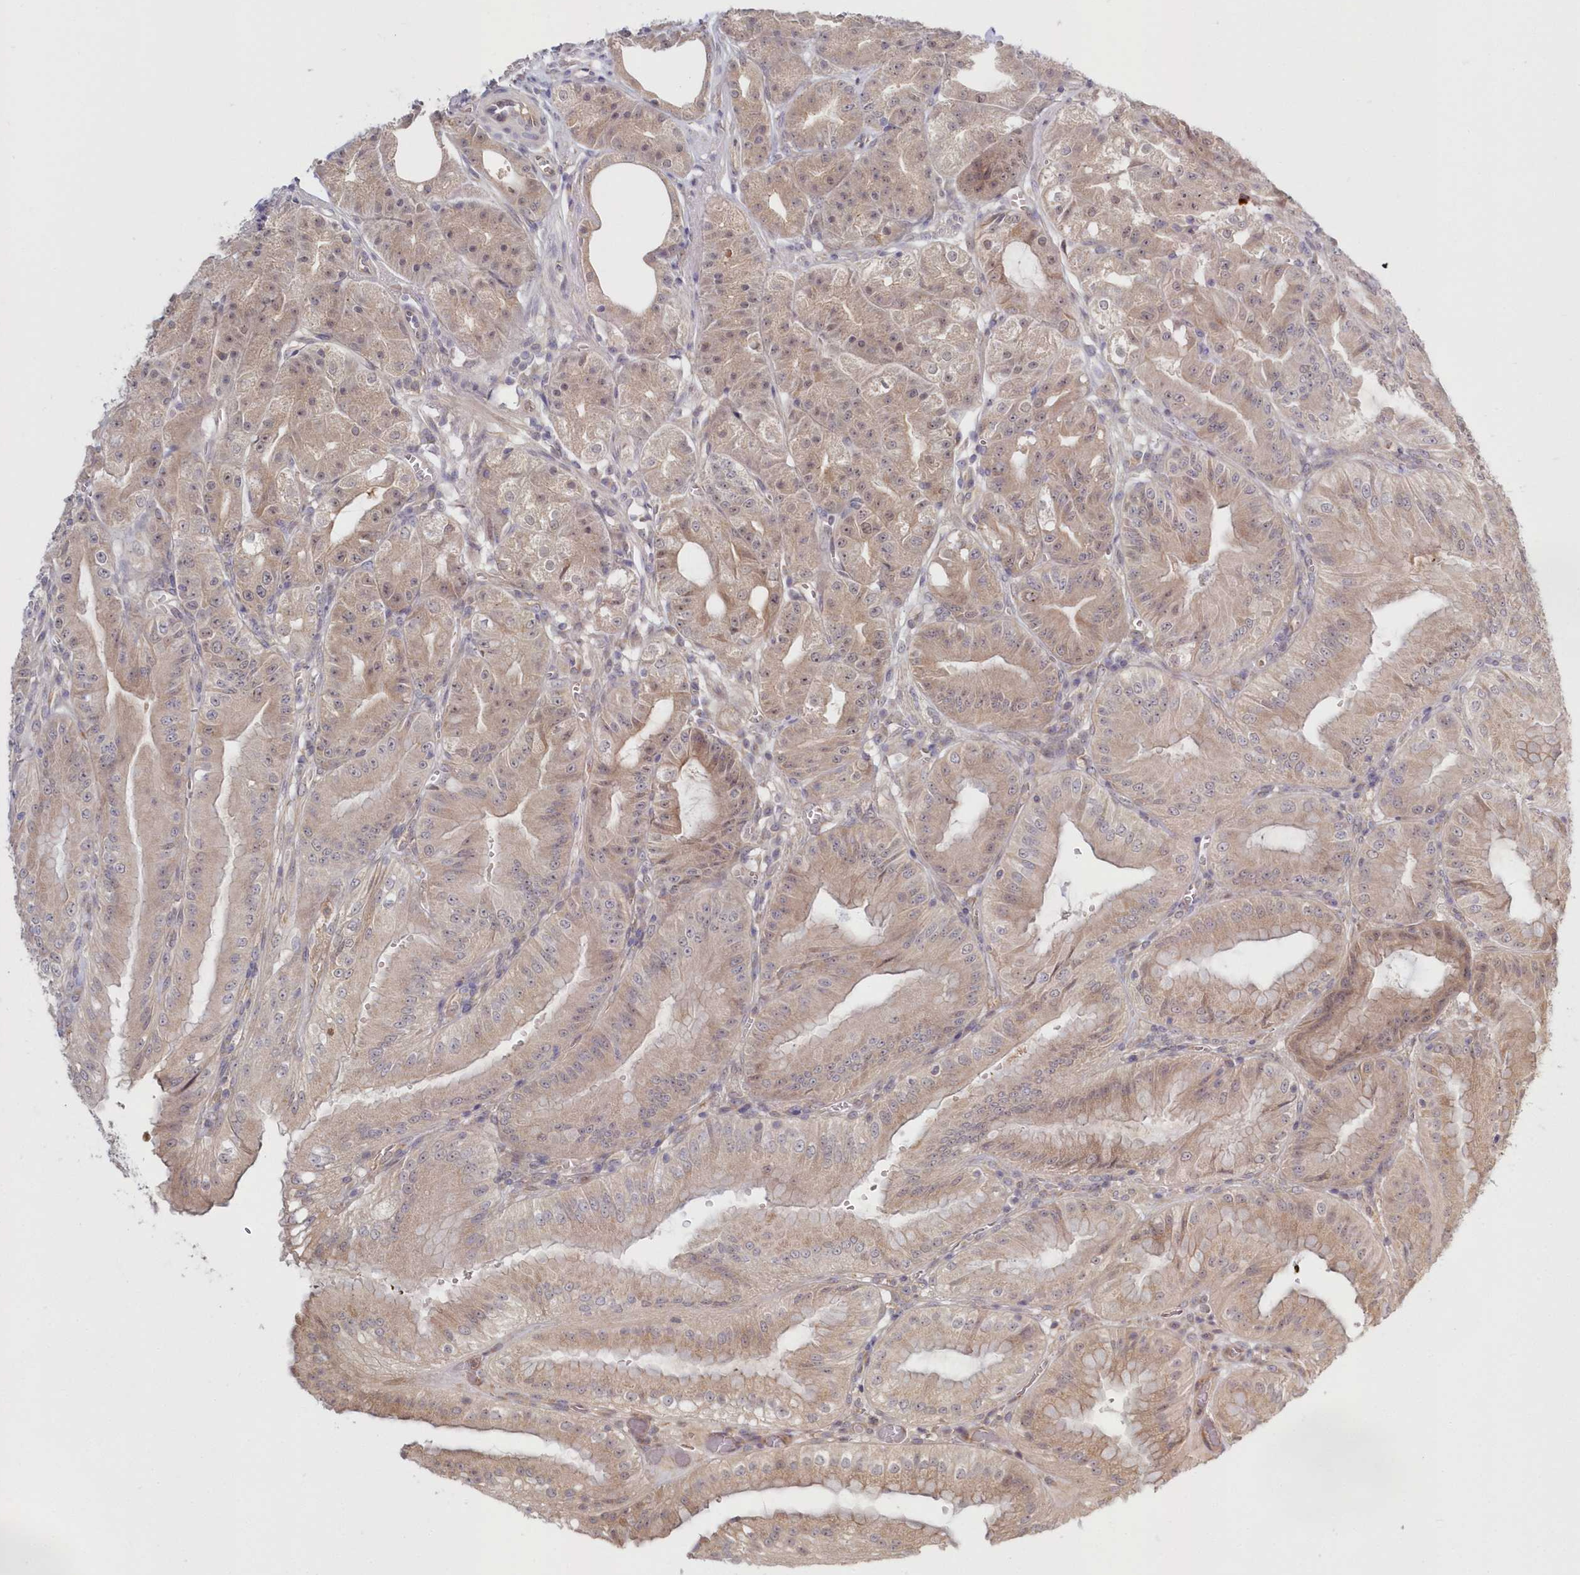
{"staining": {"intensity": "moderate", "quantity": "25%-75%", "location": "cytoplasmic/membranous"}, "tissue": "stomach", "cell_type": "Glandular cells", "image_type": "normal", "snomed": [{"axis": "morphology", "description": "Normal tissue, NOS"}, {"axis": "topography", "description": "Stomach, upper"}, {"axis": "topography", "description": "Stomach, lower"}], "caption": "Brown immunohistochemical staining in normal stomach exhibits moderate cytoplasmic/membranous staining in approximately 25%-75% of glandular cells.", "gene": "KATNA1", "patient": {"sex": "male", "age": 71}}